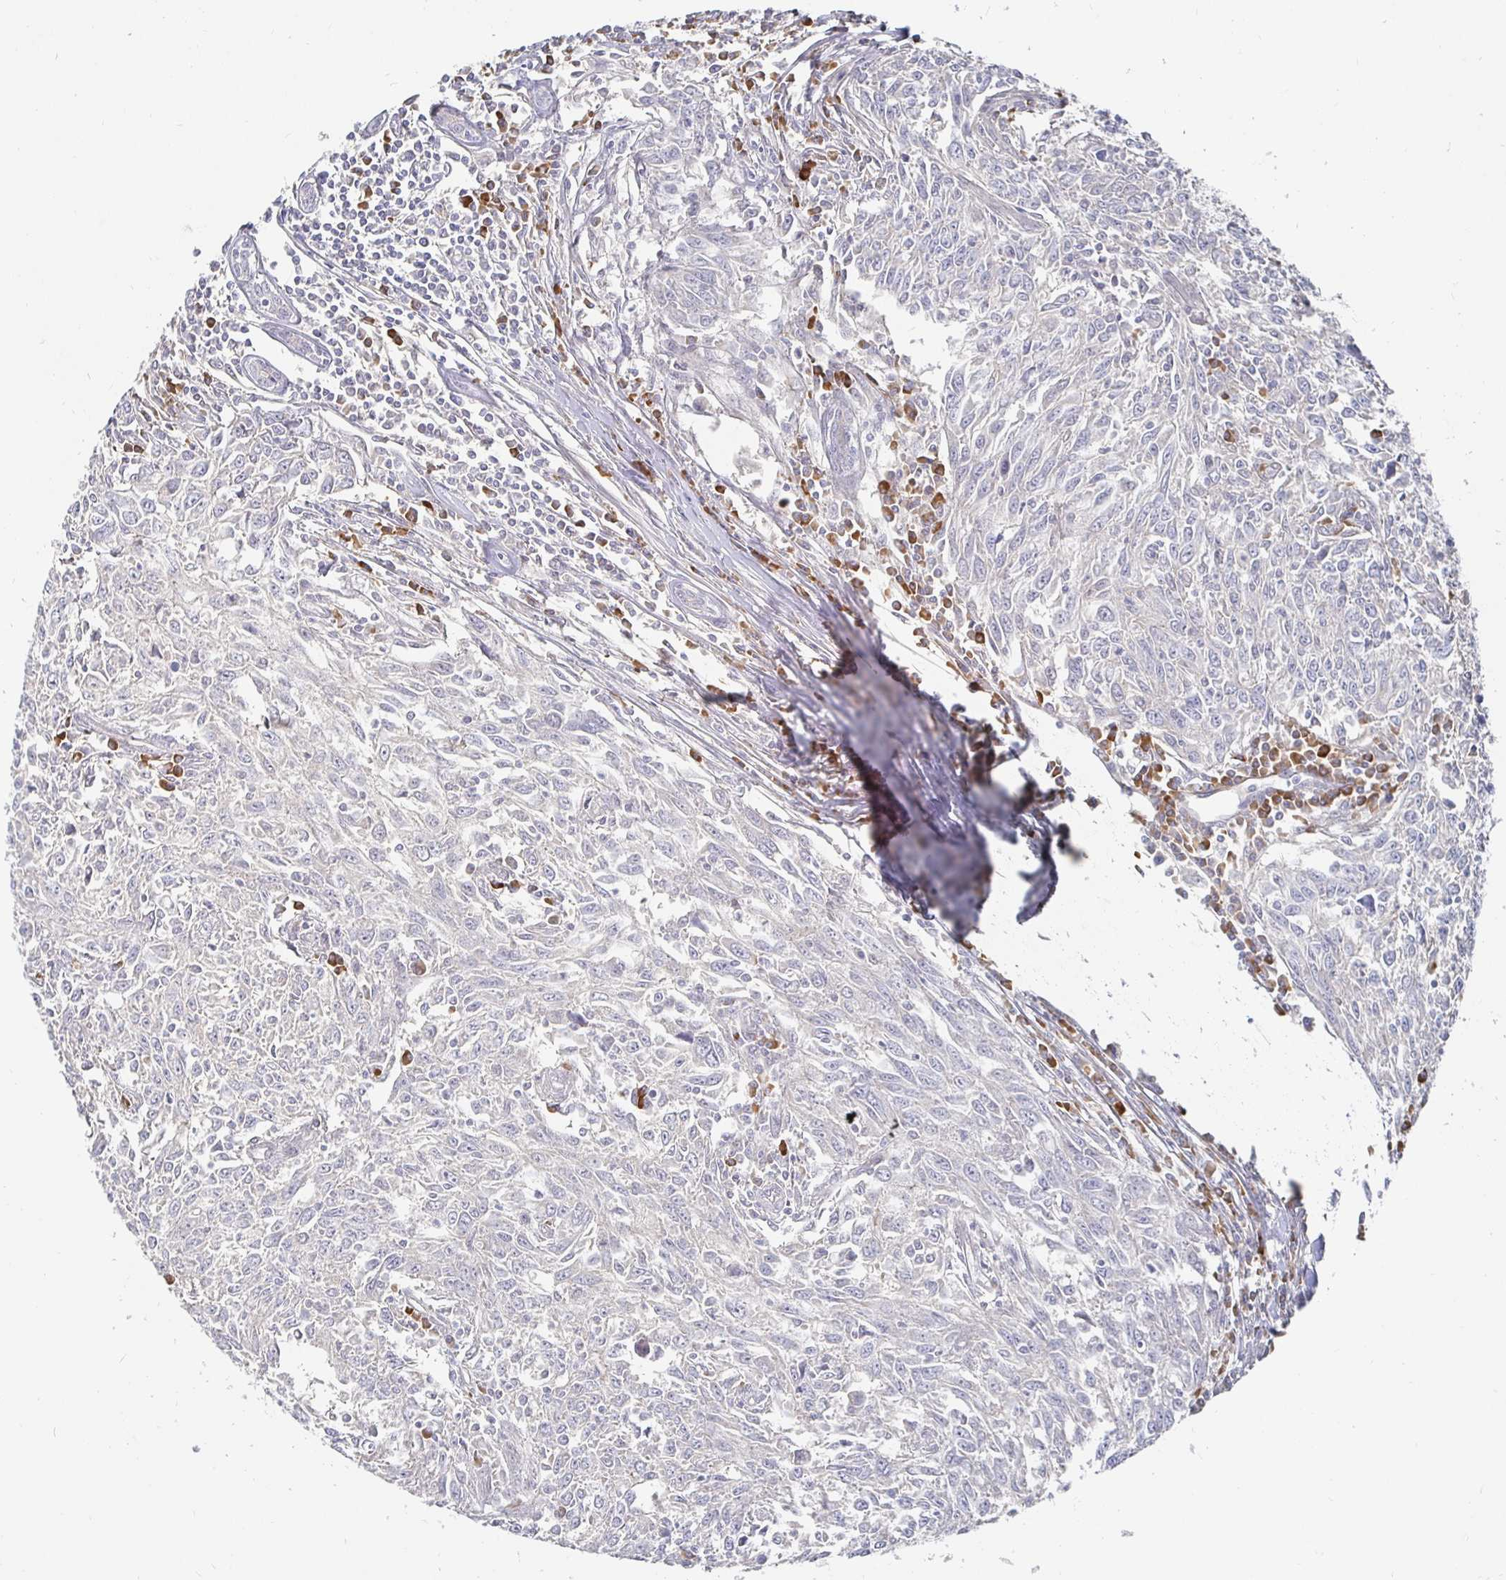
{"staining": {"intensity": "negative", "quantity": "none", "location": "none"}, "tissue": "breast cancer", "cell_type": "Tumor cells", "image_type": "cancer", "snomed": [{"axis": "morphology", "description": "Duct carcinoma"}, {"axis": "topography", "description": "Breast"}], "caption": "This is an immunohistochemistry (IHC) micrograph of breast cancer (infiltrating ductal carcinoma). There is no positivity in tumor cells.", "gene": "MEIS1", "patient": {"sex": "female", "age": 50}}